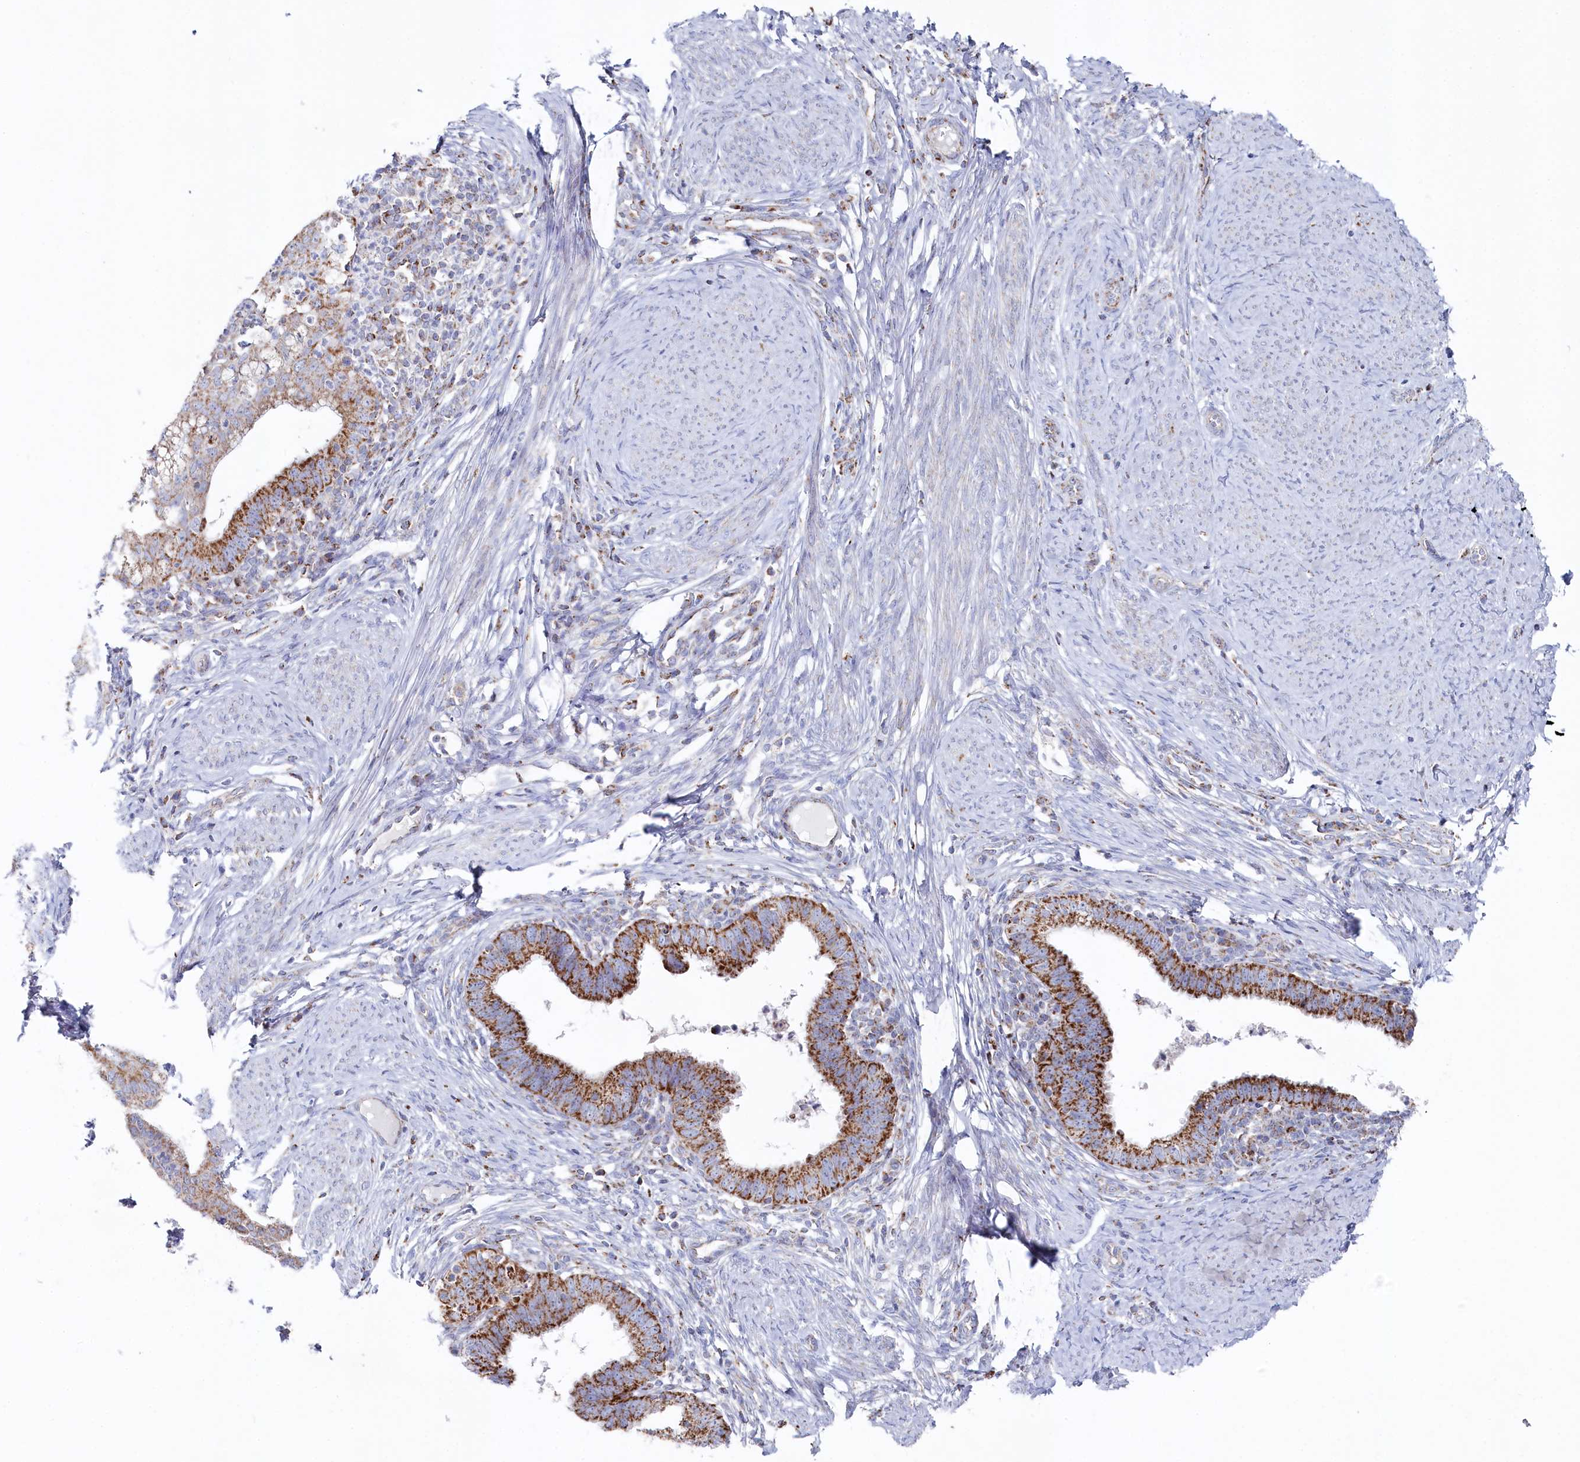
{"staining": {"intensity": "strong", "quantity": ">75%", "location": "cytoplasmic/membranous"}, "tissue": "cervical cancer", "cell_type": "Tumor cells", "image_type": "cancer", "snomed": [{"axis": "morphology", "description": "Adenocarcinoma, NOS"}, {"axis": "topography", "description": "Cervix"}], "caption": "Strong cytoplasmic/membranous positivity is appreciated in about >75% of tumor cells in cervical adenocarcinoma.", "gene": "GLS2", "patient": {"sex": "female", "age": 36}}